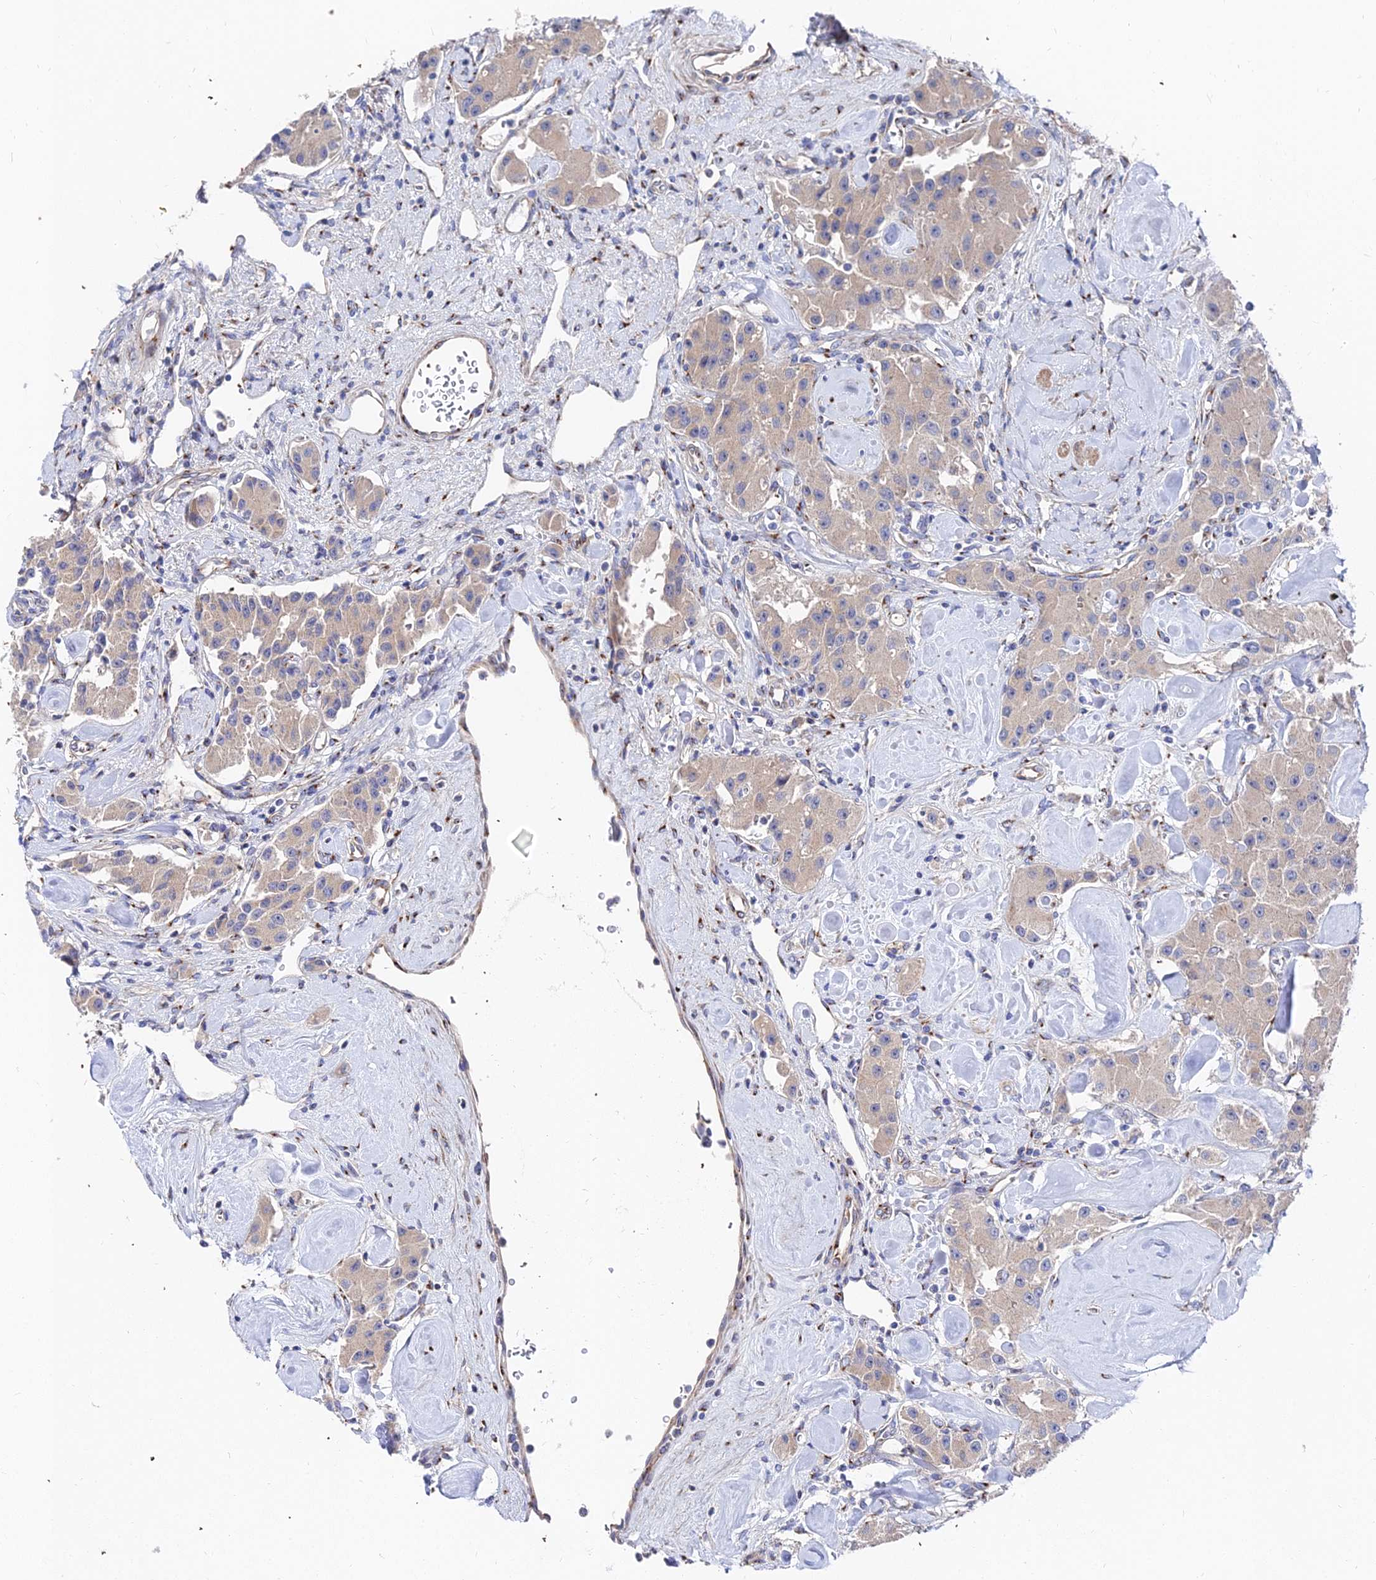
{"staining": {"intensity": "negative", "quantity": "none", "location": "none"}, "tissue": "carcinoid", "cell_type": "Tumor cells", "image_type": "cancer", "snomed": [{"axis": "morphology", "description": "Carcinoid, malignant, NOS"}, {"axis": "topography", "description": "Pancreas"}], "caption": "IHC micrograph of neoplastic tissue: carcinoid stained with DAB exhibits no significant protein staining in tumor cells.", "gene": "BORCS8", "patient": {"sex": "male", "age": 41}}